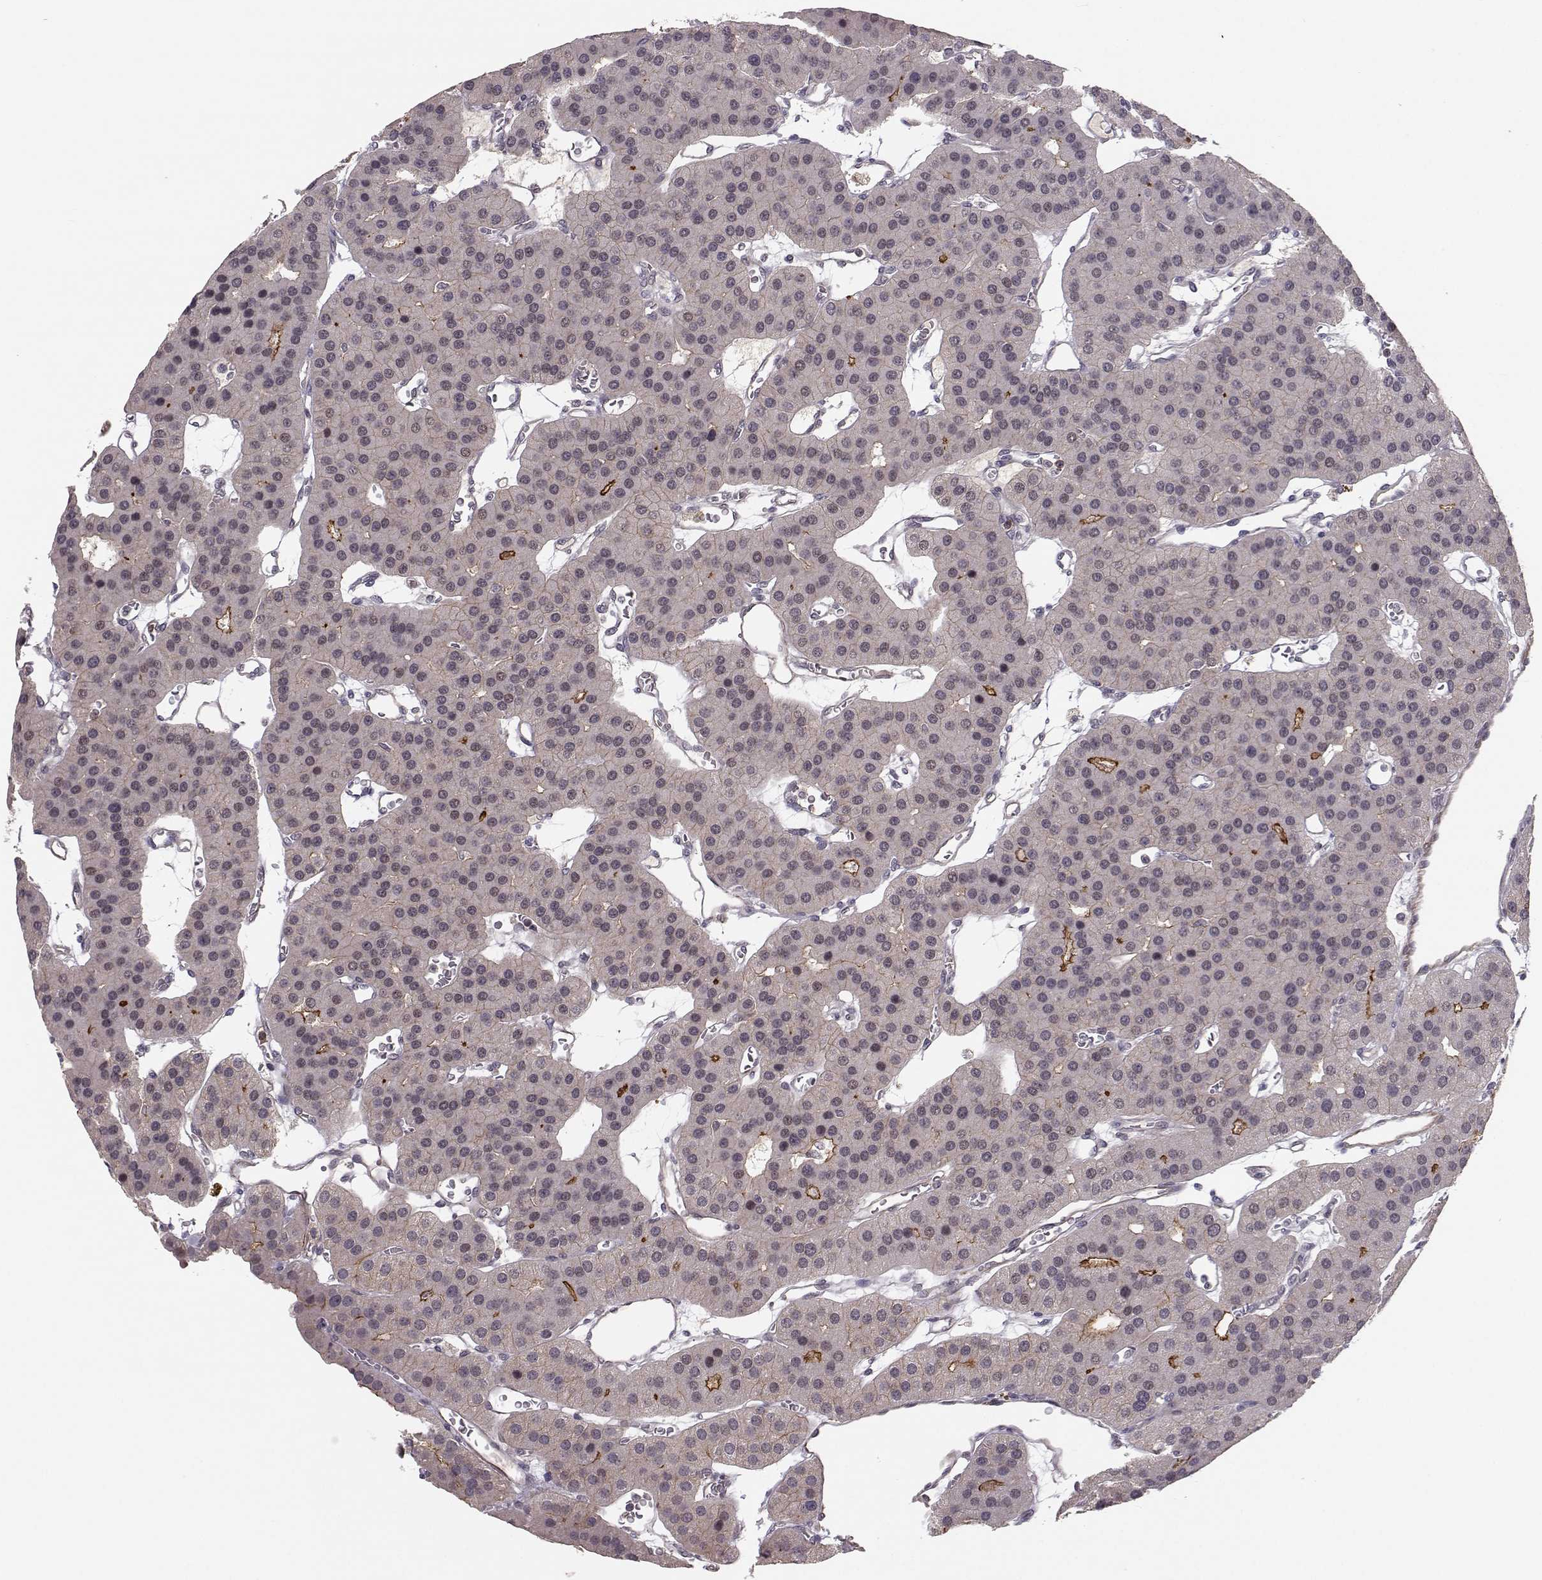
{"staining": {"intensity": "moderate", "quantity": "<25%", "location": "cytoplasmic/membranous"}, "tissue": "parathyroid gland", "cell_type": "Glandular cells", "image_type": "normal", "snomed": [{"axis": "morphology", "description": "Normal tissue, NOS"}, {"axis": "morphology", "description": "Adenoma, NOS"}, {"axis": "topography", "description": "Parathyroid gland"}], "caption": "This micrograph reveals immunohistochemistry staining of normal human parathyroid gland, with low moderate cytoplasmic/membranous staining in approximately <25% of glandular cells.", "gene": "PLEKHG3", "patient": {"sex": "female", "age": 86}}